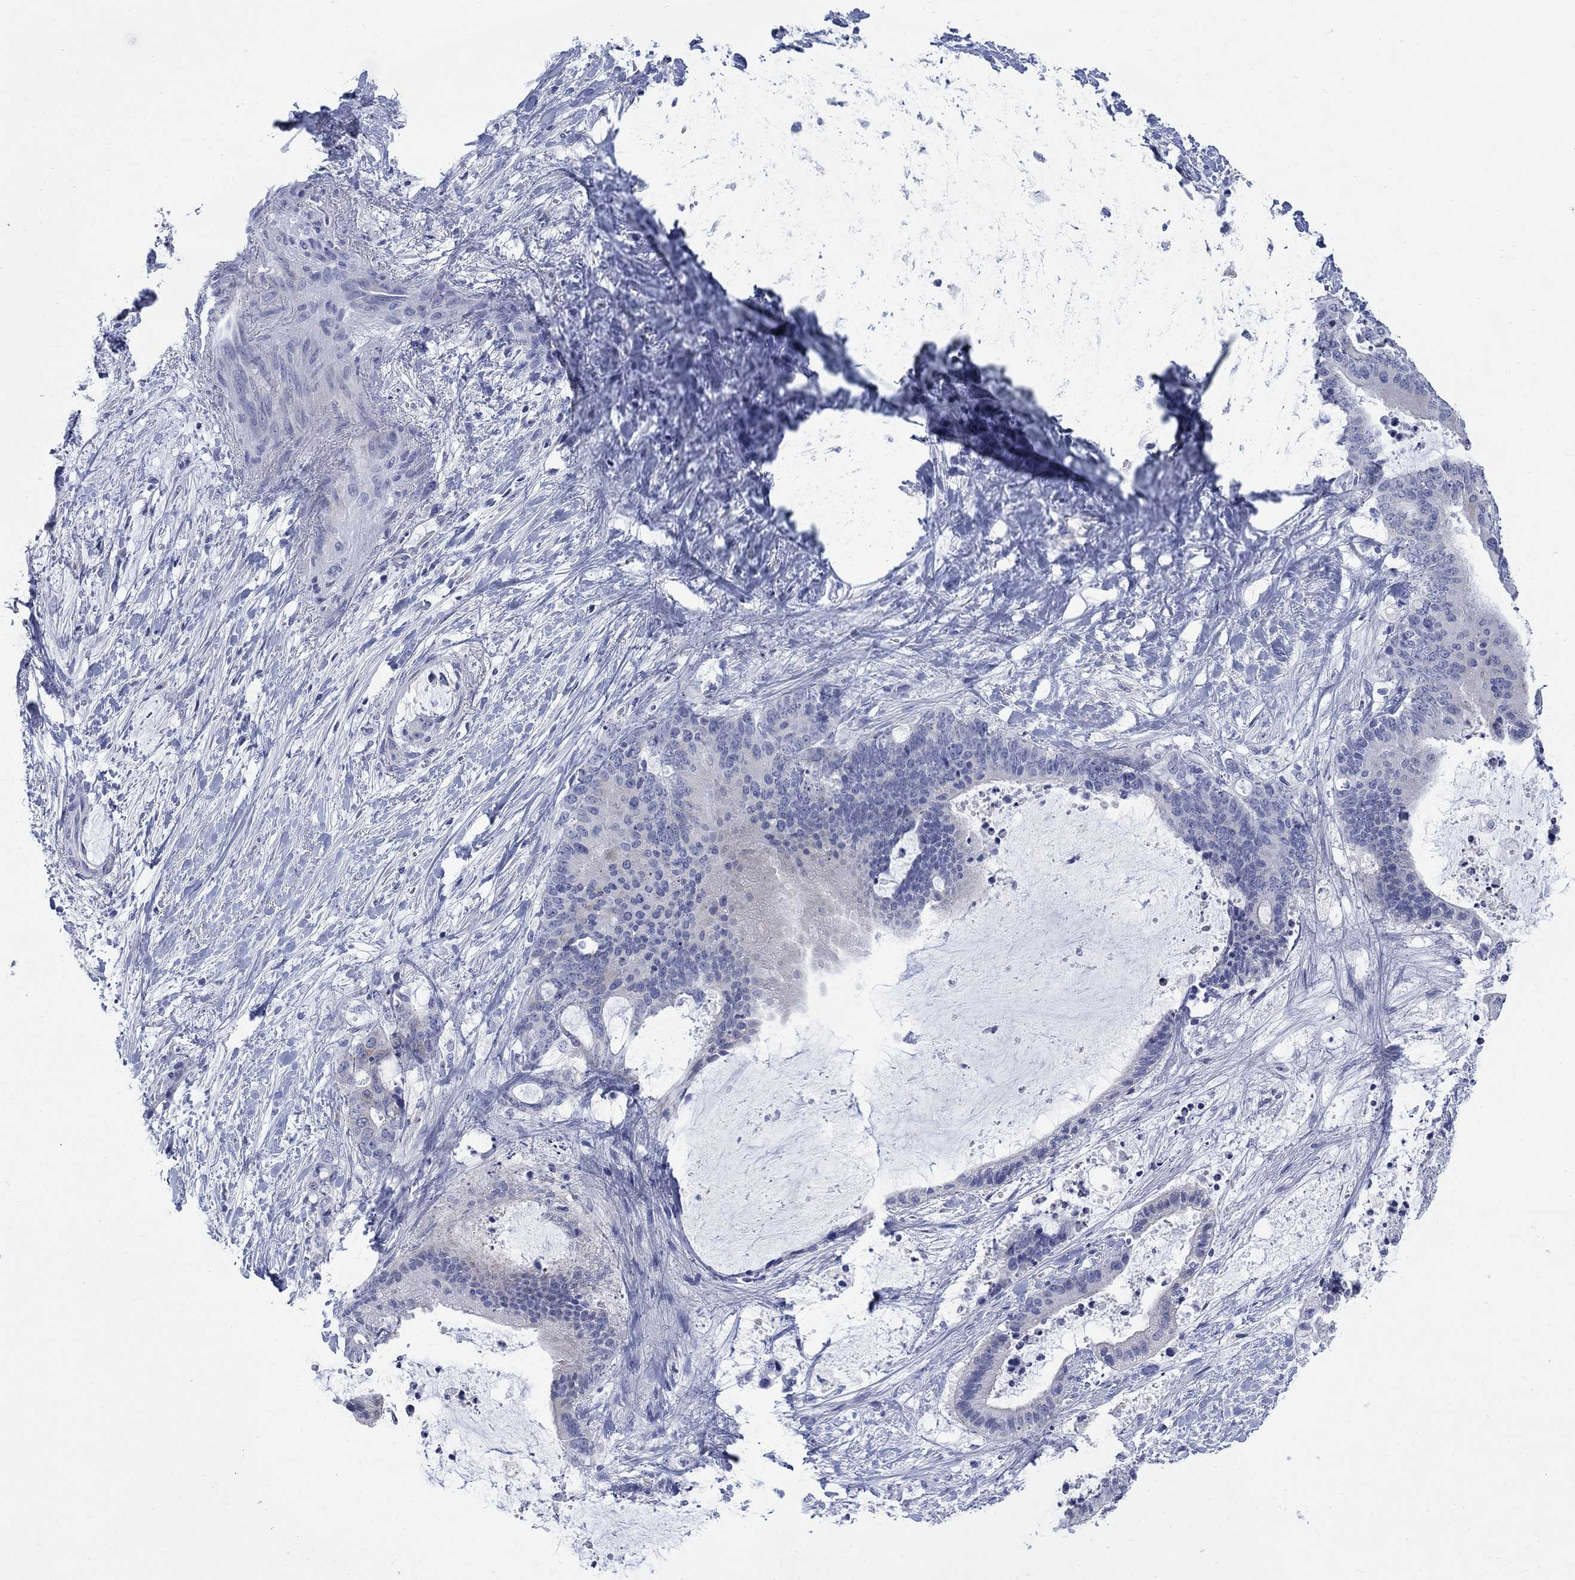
{"staining": {"intensity": "negative", "quantity": "none", "location": "none"}, "tissue": "liver cancer", "cell_type": "Tumor cells", "image_type": "cancer", "snomed": [{"axis": "morphology", "description": "Cholangiocarcinoma"}, {"axis": "topography", "description": "Liver"}], "caption": "The immunohistochemistry (IHC) photomicrograph has no significant staining in tumor cells of cholangiocarcinoma (liver) tissue.", "gene": "IGF2BP3", "patient": {"sex": "female", "age": 73}}